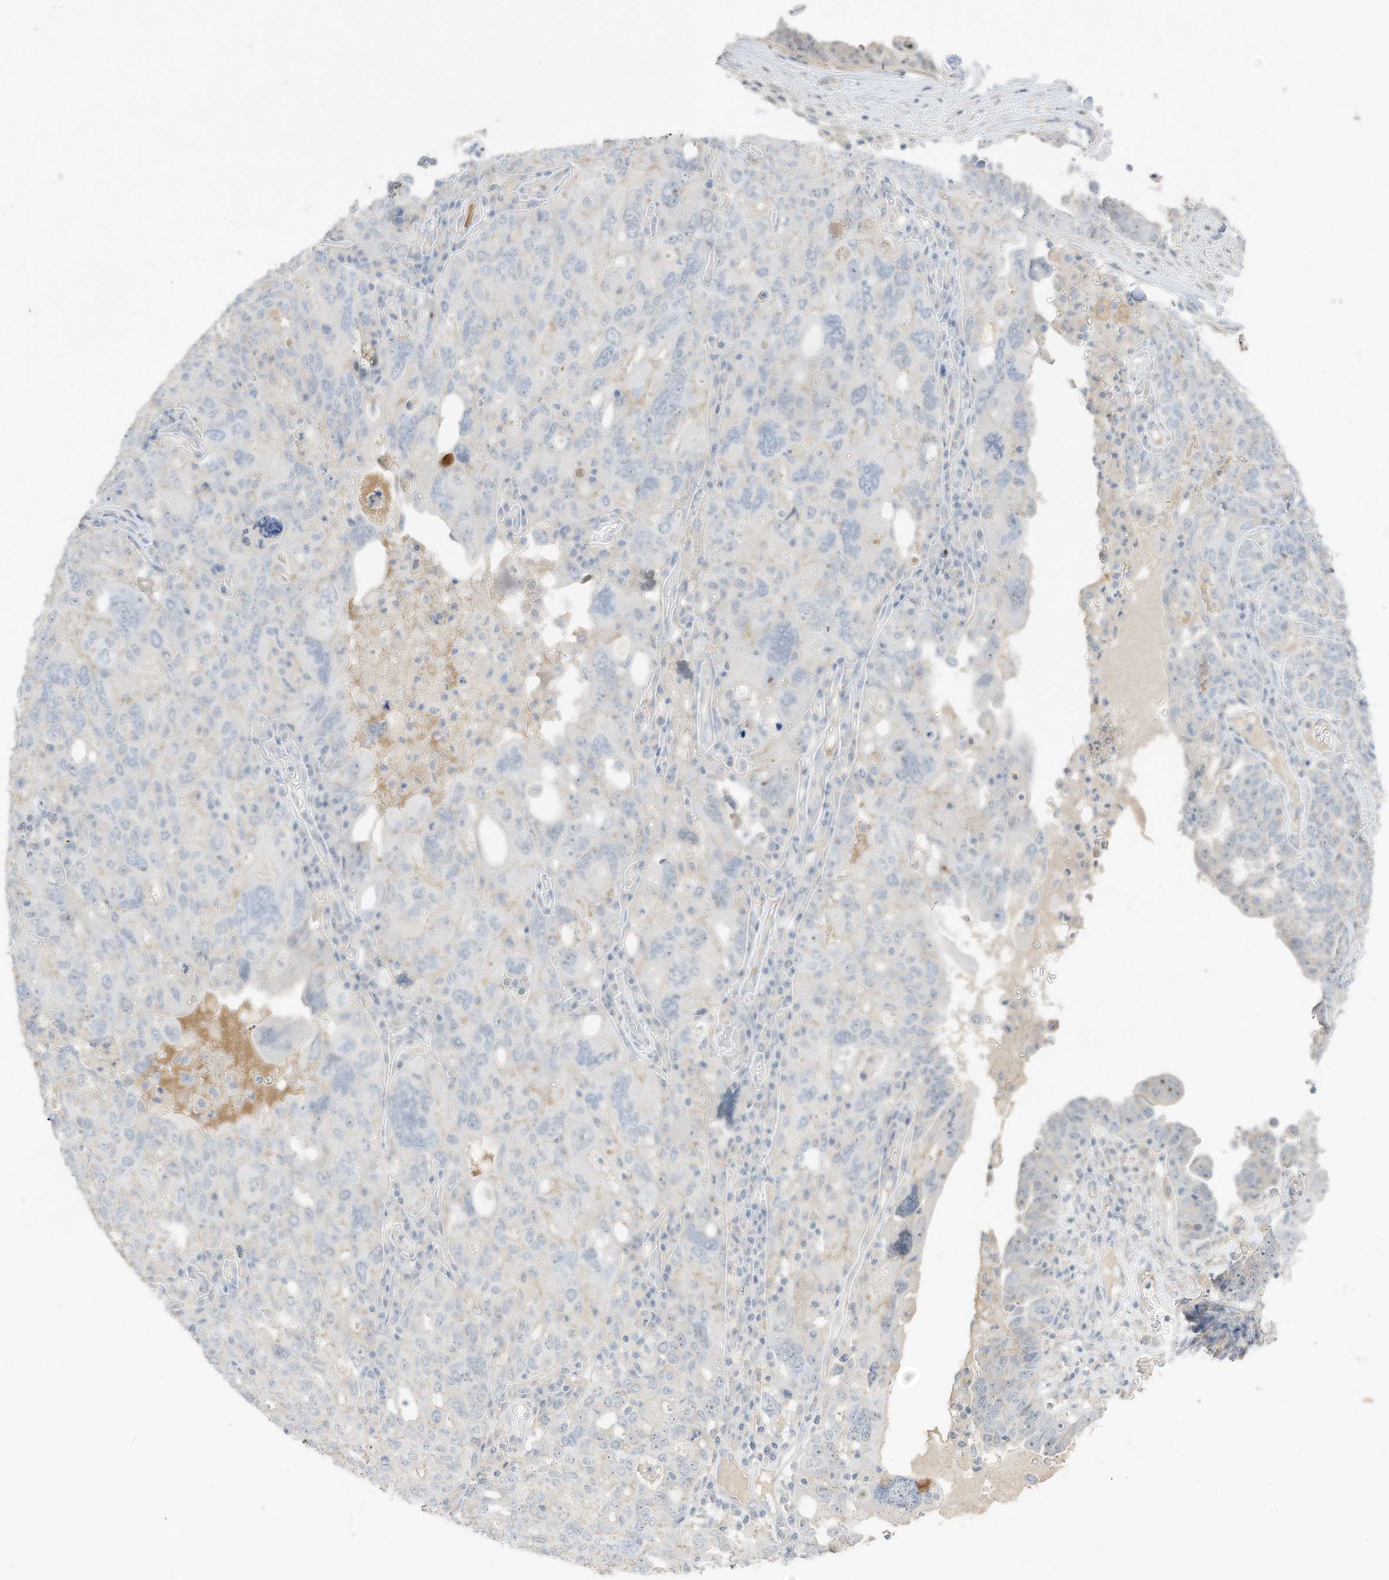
{"staining": {"intensity": "negative", "quantity": "none", "location": "none"}, "tissue": "ovarian cancer", "cell_type": "Tumor cells", "image_type": "cancer", "snomed": [{"axis": "morphology", "description": "Carcinoma, endometroid"}, {"axis": "topography", "description": "Ovary"}], "caption": "Immunohistochemical staining of human ovarian cancer (endometroid carcinoma) shows no significant positivity in tumor cells.", "gene": "ZBTB41", "patient": {"sex": "female", "age": 62}}